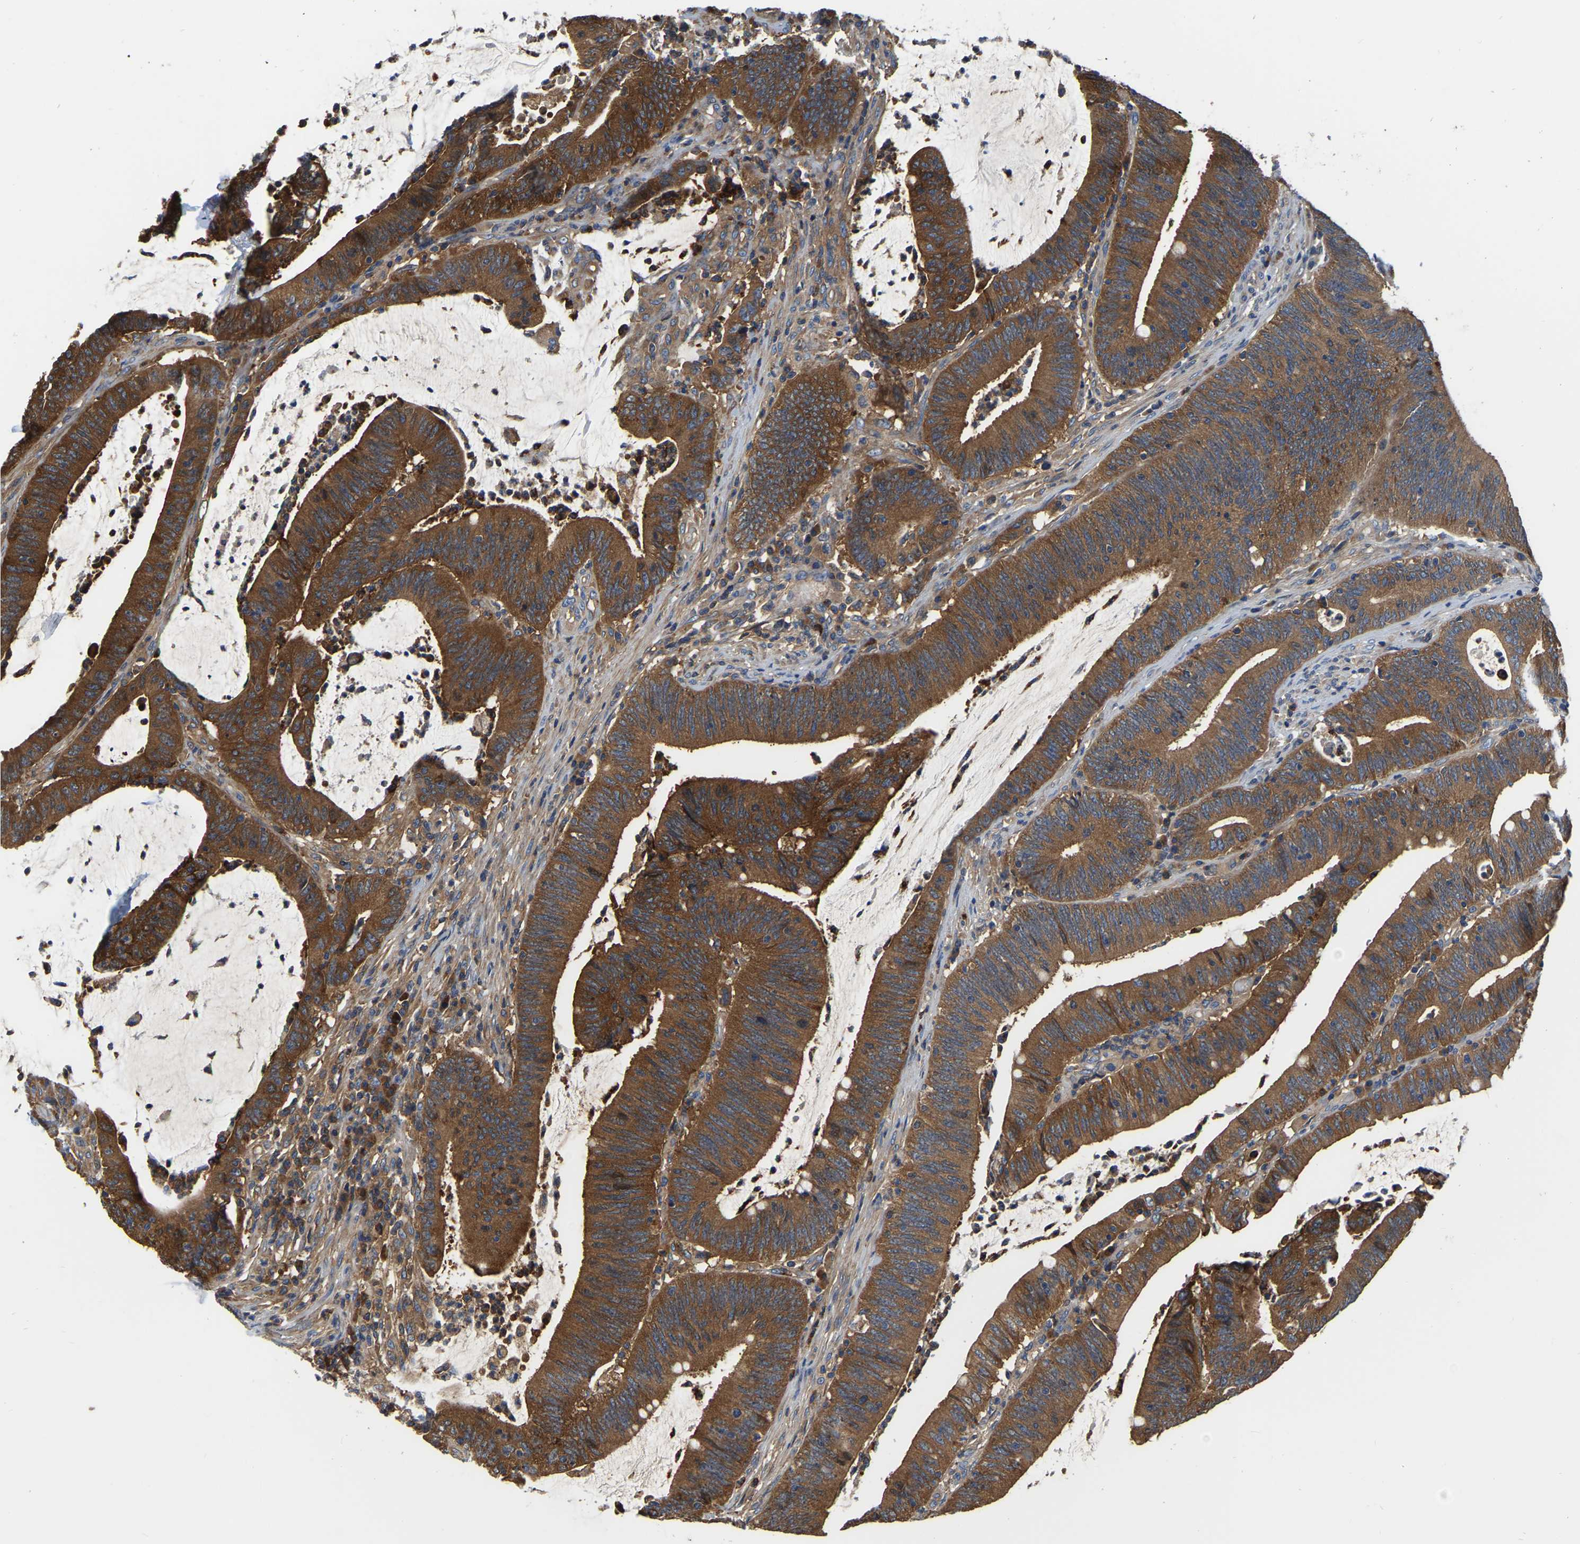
{"staining": {"intensity": "strong", "quantity": ">75%", "location": "cytoplasmic/membranous"}, "tissue": "colorectal cancer", "cell_type": "Tumor cells", "image_type": "cancer", "snomed": [{"axis": "morphology", "description": "Normal tissue, NOS"}, {"axis": "morphology", "description": "Adenocarcinoma, NOS"}, {"axis": "topography", "description": "Rectum"}], "caption": "Immunohistochemistry (IHC) micrograph of colorectal adenocarcinoma stained for a protein (brown), which exhibits high levels of strong cytoplasmic/membranous expression in about >75% of tumor cells.", "gene": "GARS1", "patient": {"sex": "female", "age": 66}}